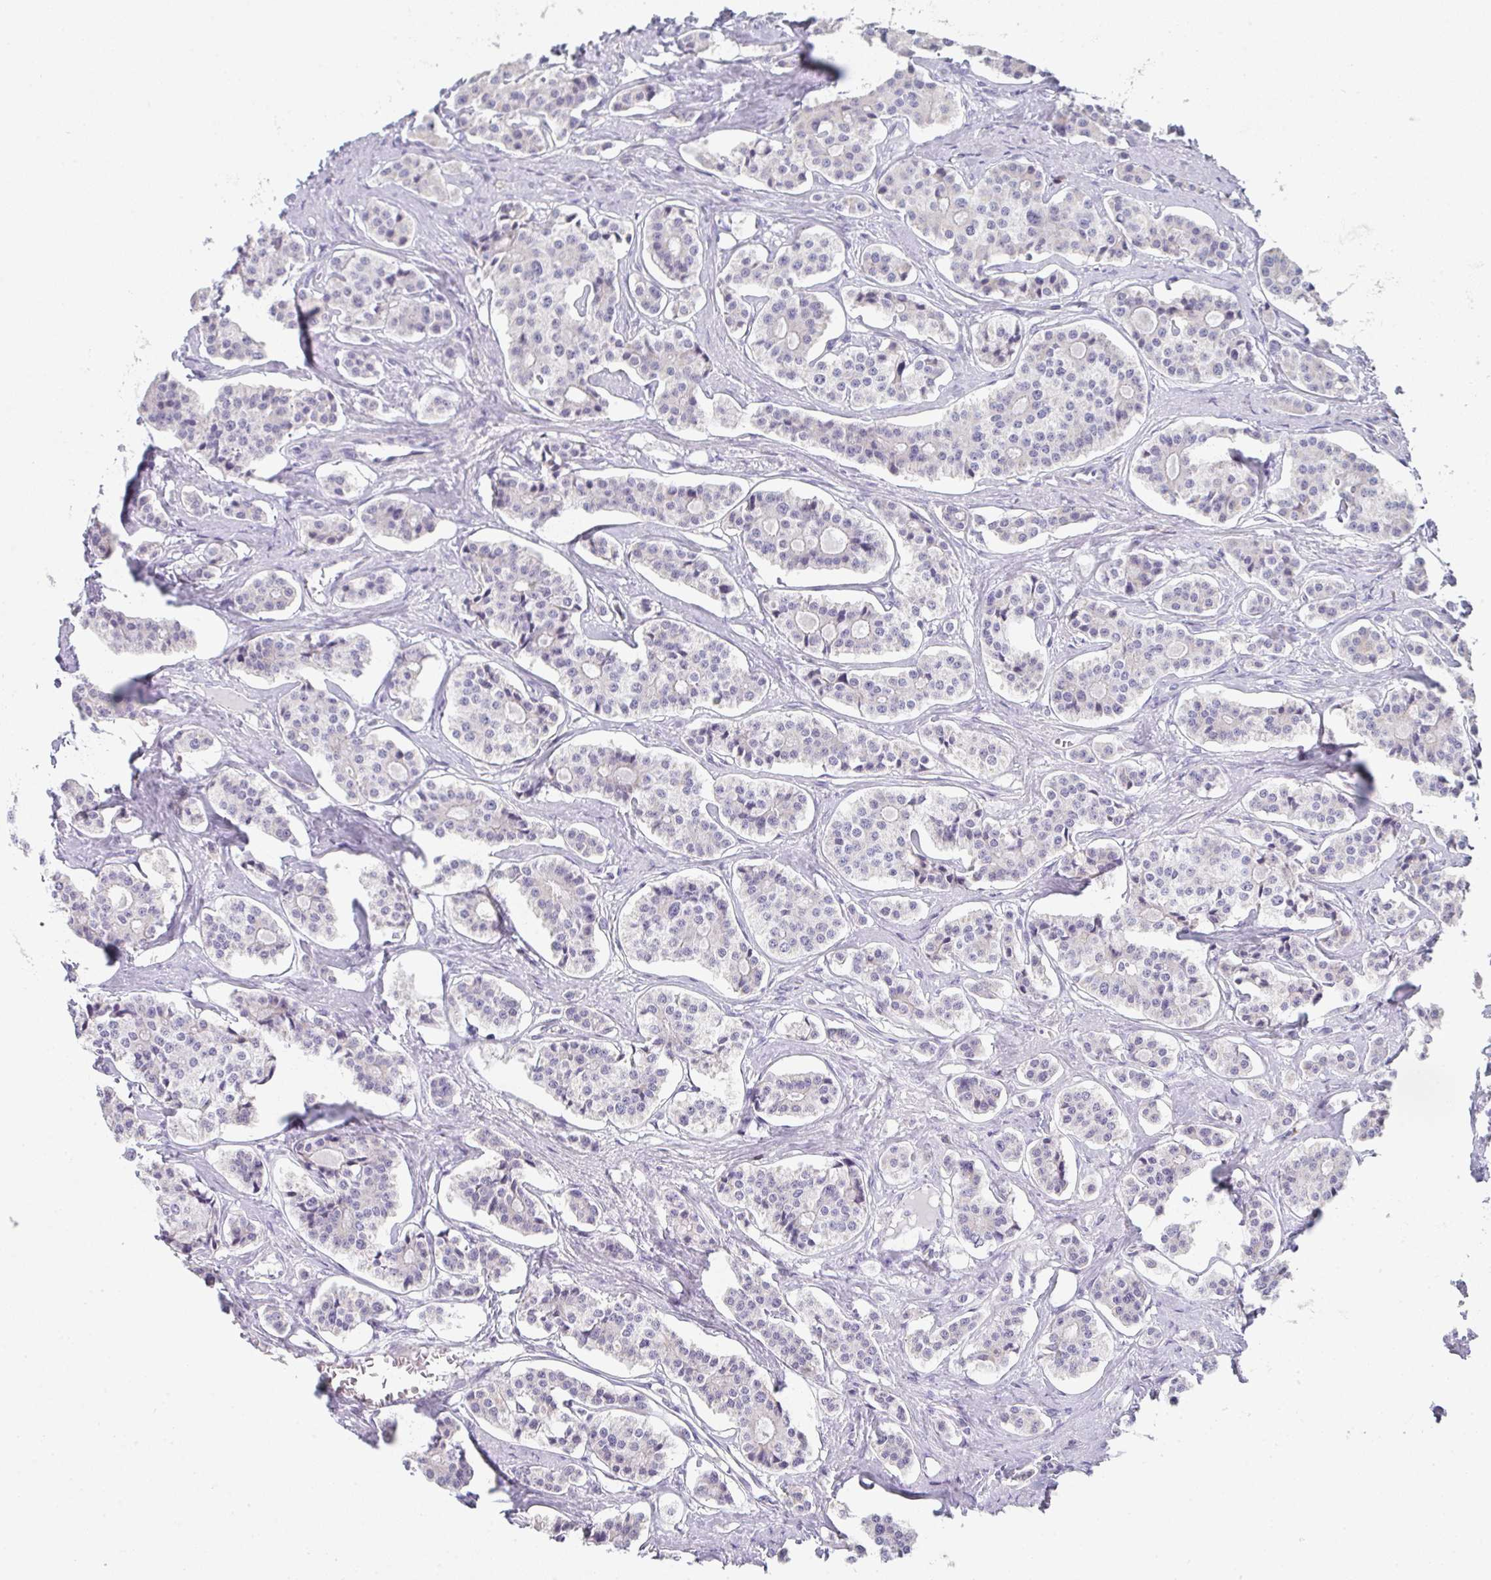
{"staining": {"intensity": "negative", "quantity": "none", "location": "none"}, "tissue": "carcinoid", "cell_type": "Tumor cells", "image_type": "cancer", "snomed": [{"axis": "morphology", "description": "Carcinoid, malignant, NOS"}, {"axis": "topography", "description": "Small intestine"}], "caption": "Tumor cells are negative for protein expression in human carcinoid.", "gene": "CACNA1S", "patient": {"sex": "male", "age": 63}}